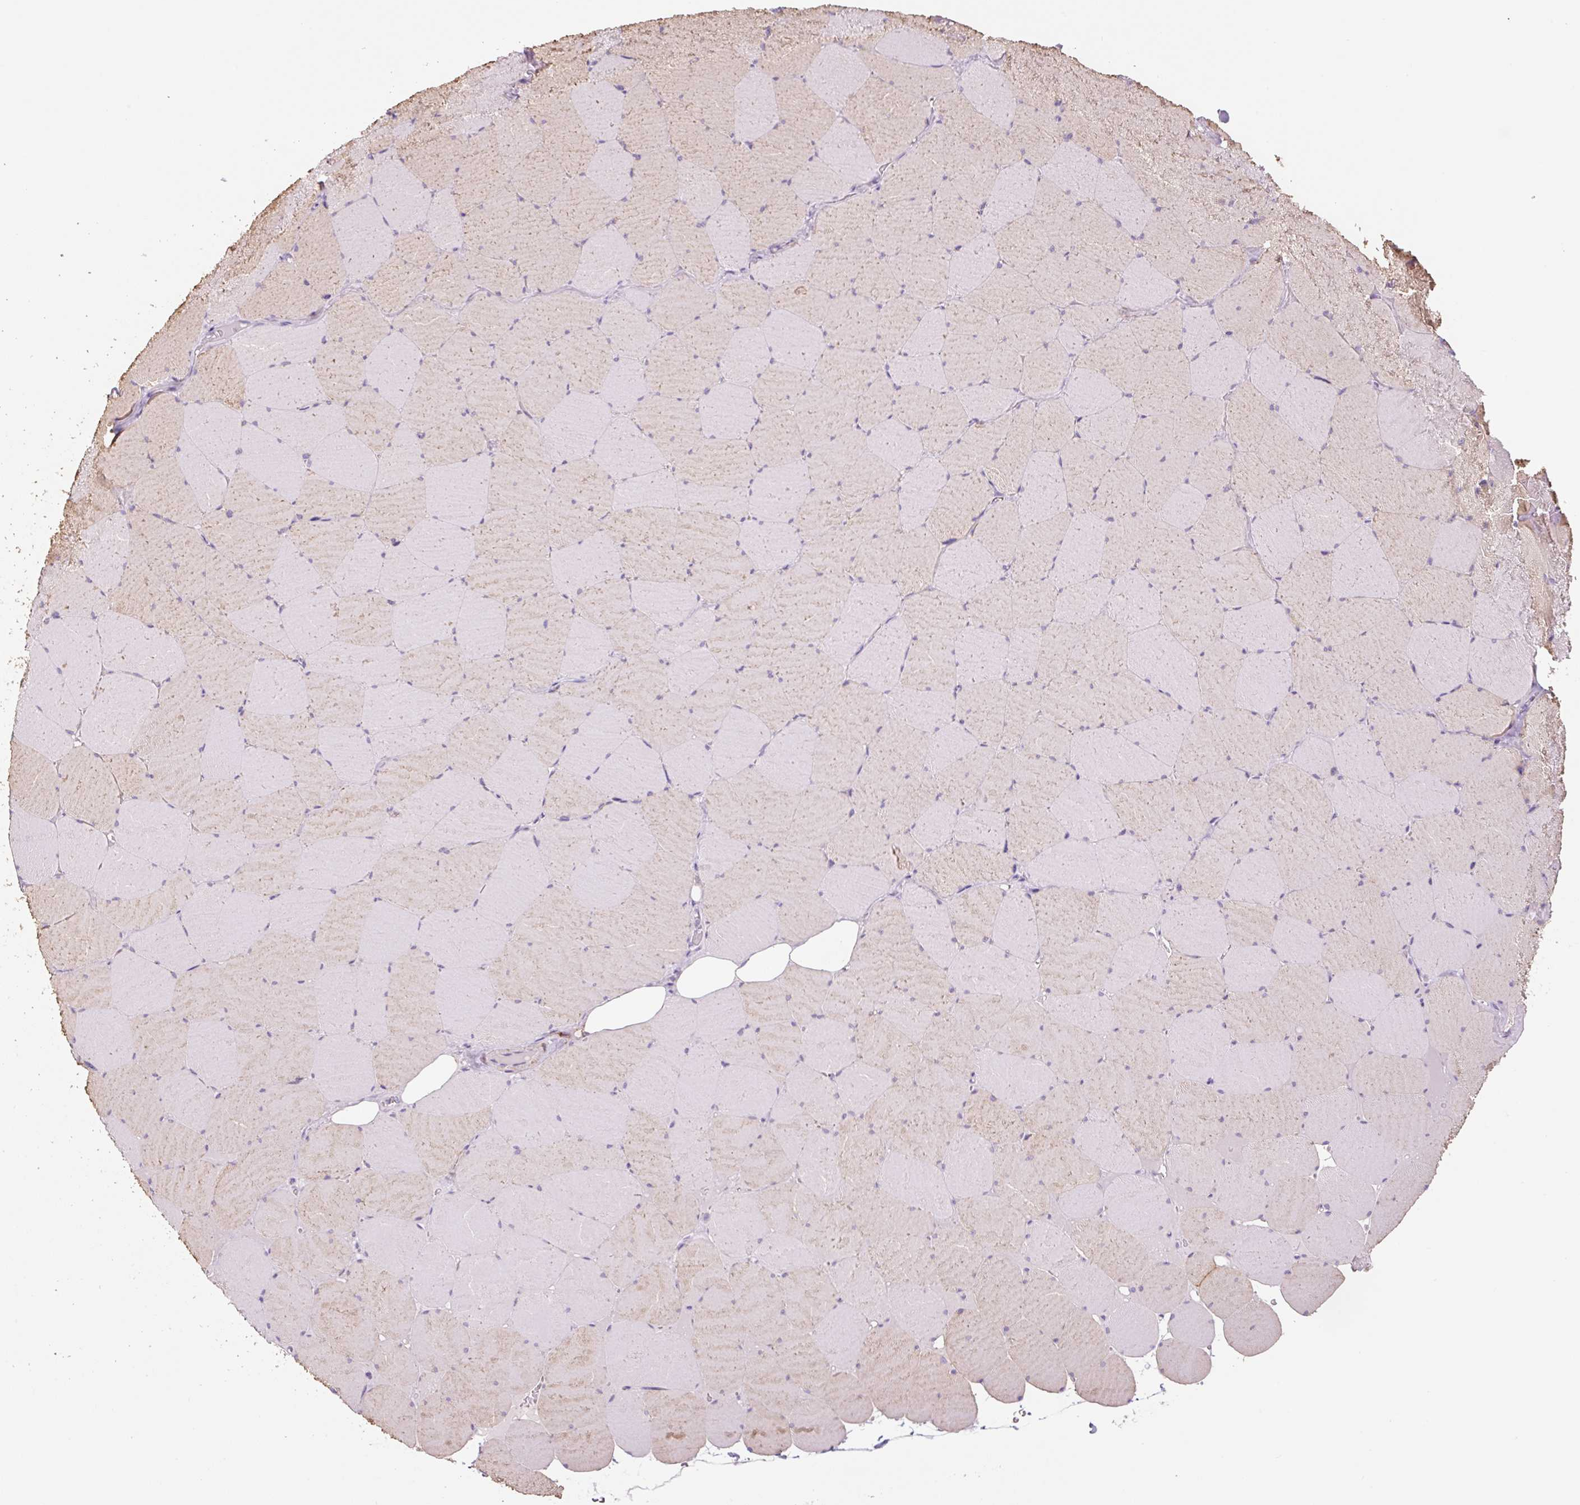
{"staining": {"intensity": "weak", "quantity": "25%-75%", "location": "cytoplasmic/membranous"}, "tissue": "skeletal muscle", "cell_type": "Myocytes", "image_type": "normal", "snomed": [{"axis": "morphology", "description": "Normal tissue, NOS"}, {"axis": "topography", "description": "Skeletal muscle"}, {"axis": "topography", "description": "Head-Neck"}], "caption": "This photomicrograph shows immunohistochemistry (IHC) staining of normal human skeletal muscle, with low weak cytoplasmic/membranous staining in approximately 25%-75% of myocytes.", "gene": "CCL25", "patient": {"sex": "male", "age": 66}}